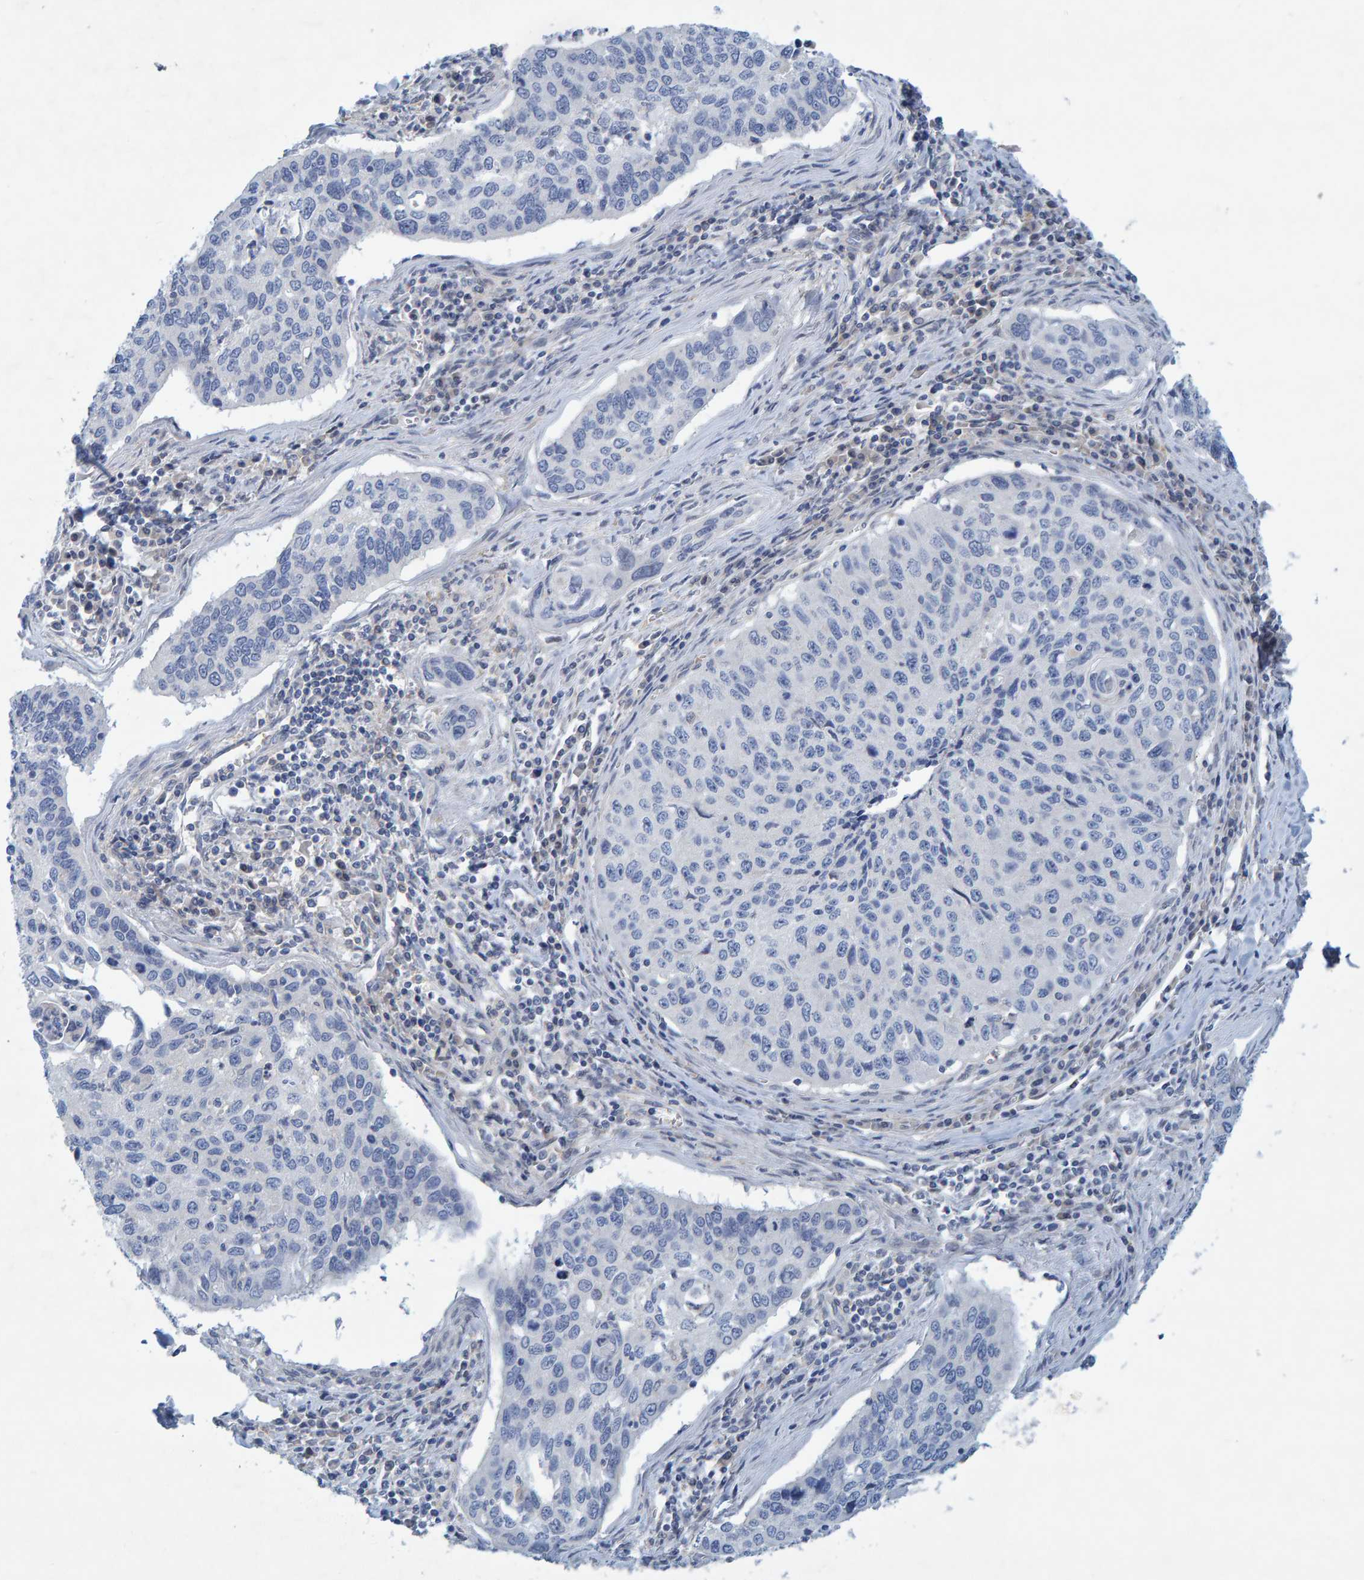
{"staining": {"intensity": "negative", "quantity": "none", "location": "none"}, "tissue": "cervical cancer", "cell_type": "Tumor cells", "image_type": "cancer", "snomed": [{"axis": "morphology", "description": "Squamous cell carcinoma, NOS"}, {"axis": "topography", "description": "Cervix"}], "caption": "High magnification brightfield microscopy of cervical squamous cell carcinoma stained with DAB (brown) and counterstained with hematoxylin (blue): tumor cells show no significant expression.", "gene": "ALAD", "patient": {"sex": "female", "age": 53}}